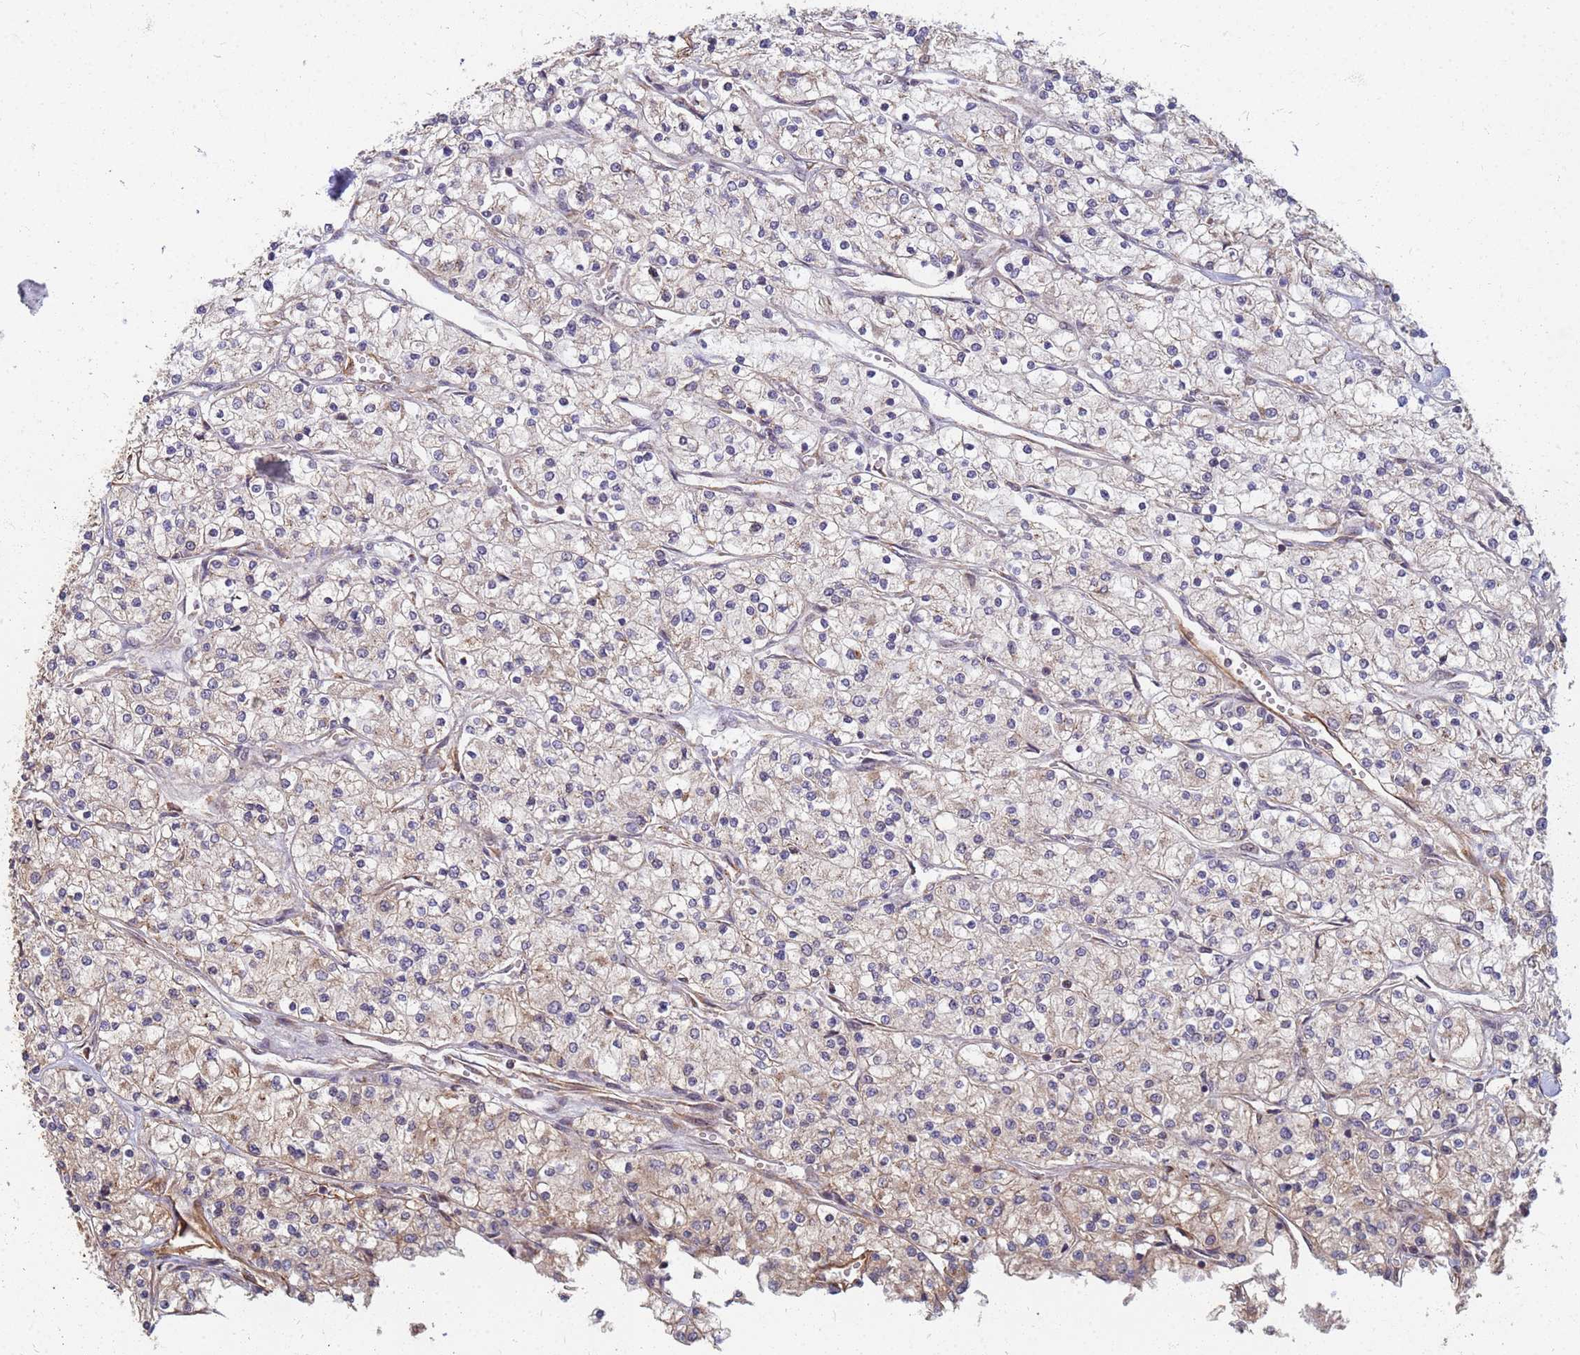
{"staining": {"intensity": "weak", "quantity": "25%-75%", "location": "cytoplasmic/membranous"}, "tissue": "renal cancer", "cell_type": "Tumor cells", "image_type": "cancer", "snomed": [{"axis": "morphology", "description": "Adenocarcinoma, NOS"}, {"axis": "topography", "description": "Kidney"}], "caption": "Renal cancer (adenocarcinoma) tissue displays weak cytoplasmic/membranous staining in about 25%-75% of tumor cells, visualized by immunohistochemistry.", "gene": "ITGB4", "patient": {"sex": "male", "age": 80}}